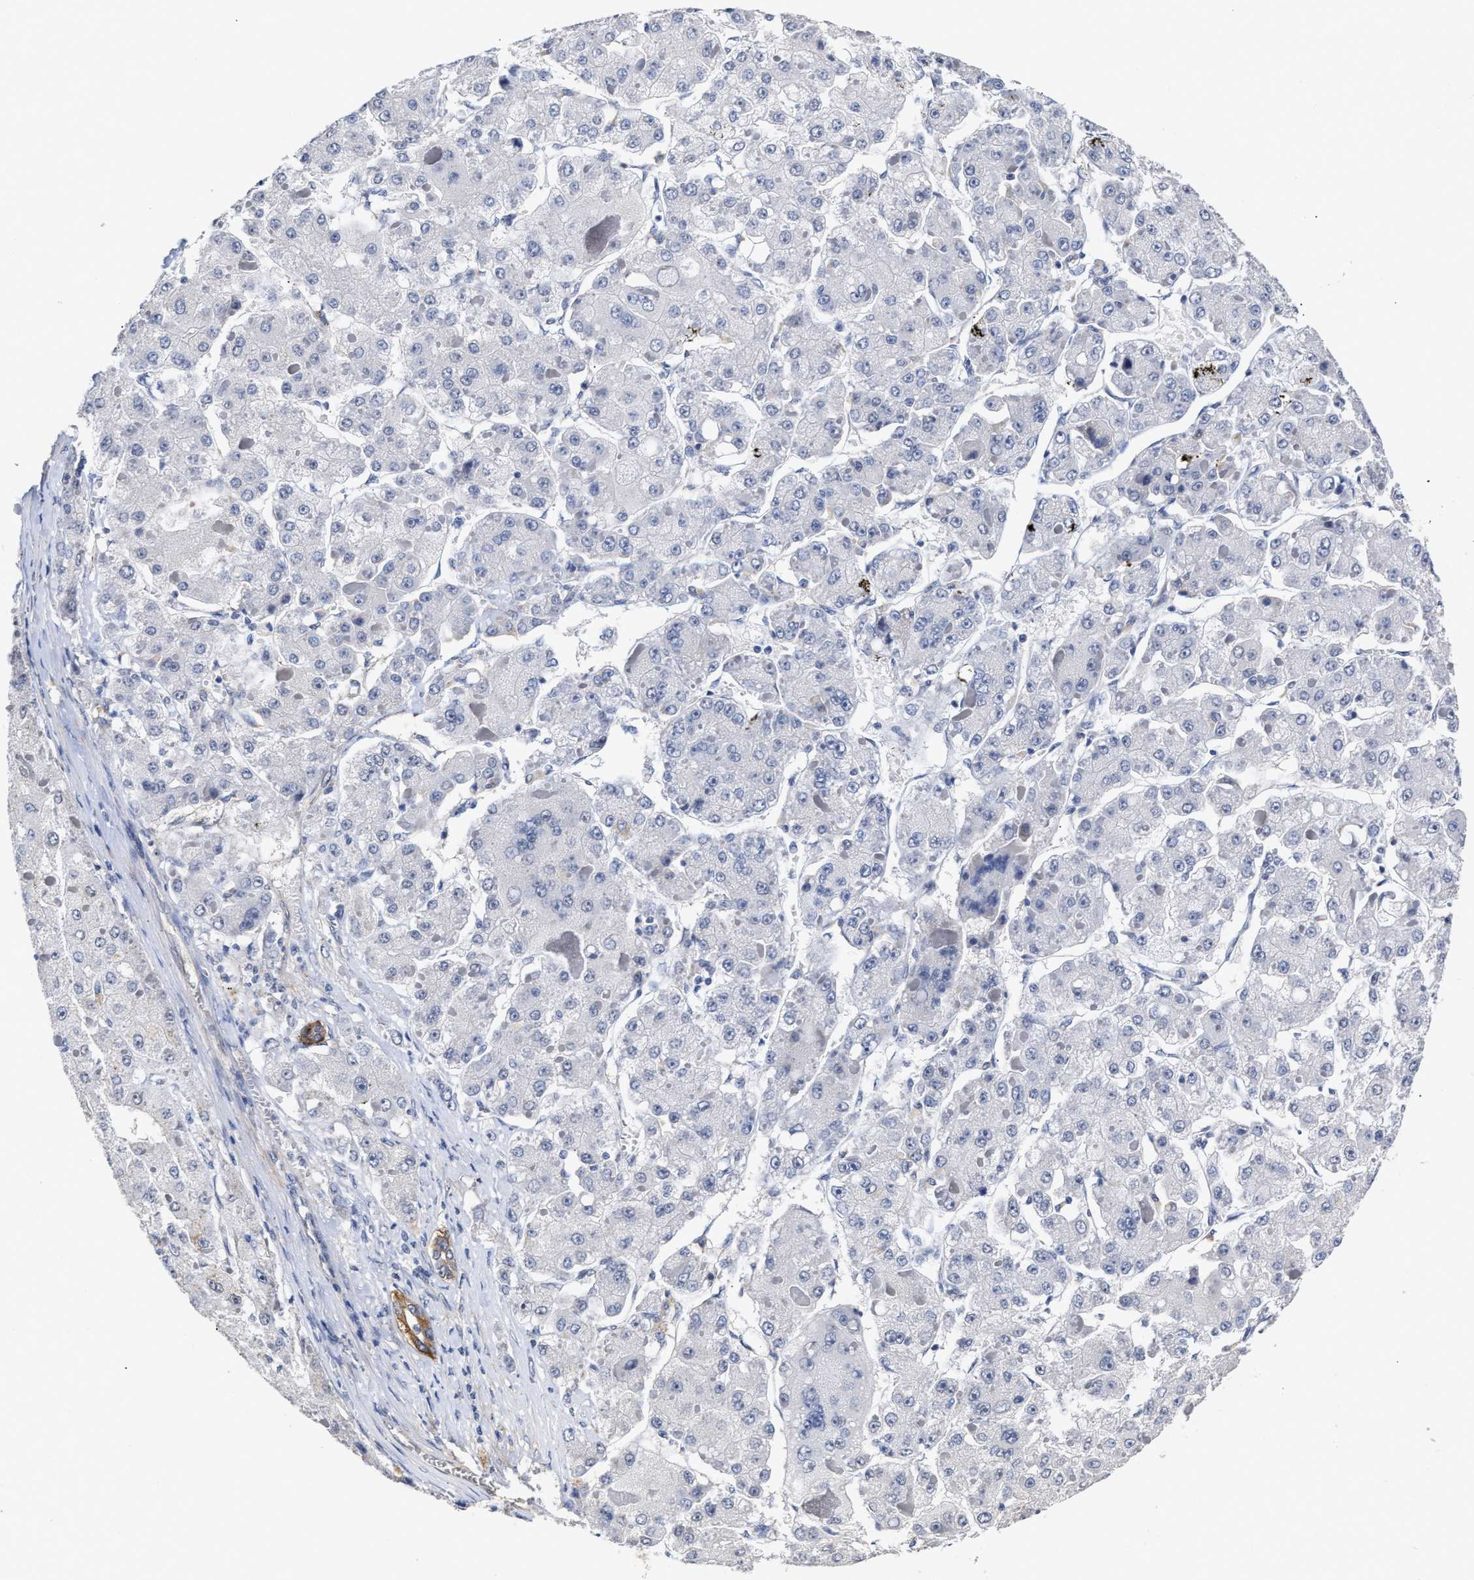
{"staining": {"intensity": "negative", "quantity": "none", "location": "none"}, "tissue": "liver cancer", "cell_type": "Tumor cells", "image_type": "cancer", "snomed": [{"axis": "morphology", "description": "Carcinoma, Hepatocellular, NOS"}, {"axis": "topography", "description": "Liver"}], "caption": "The histopathology image reveals no significant expression in tumor cells of liver cancer (hepatocellular carcinoma).", "gene": "AHNAK2", "patient": {"sex": "female", "age": 73}}